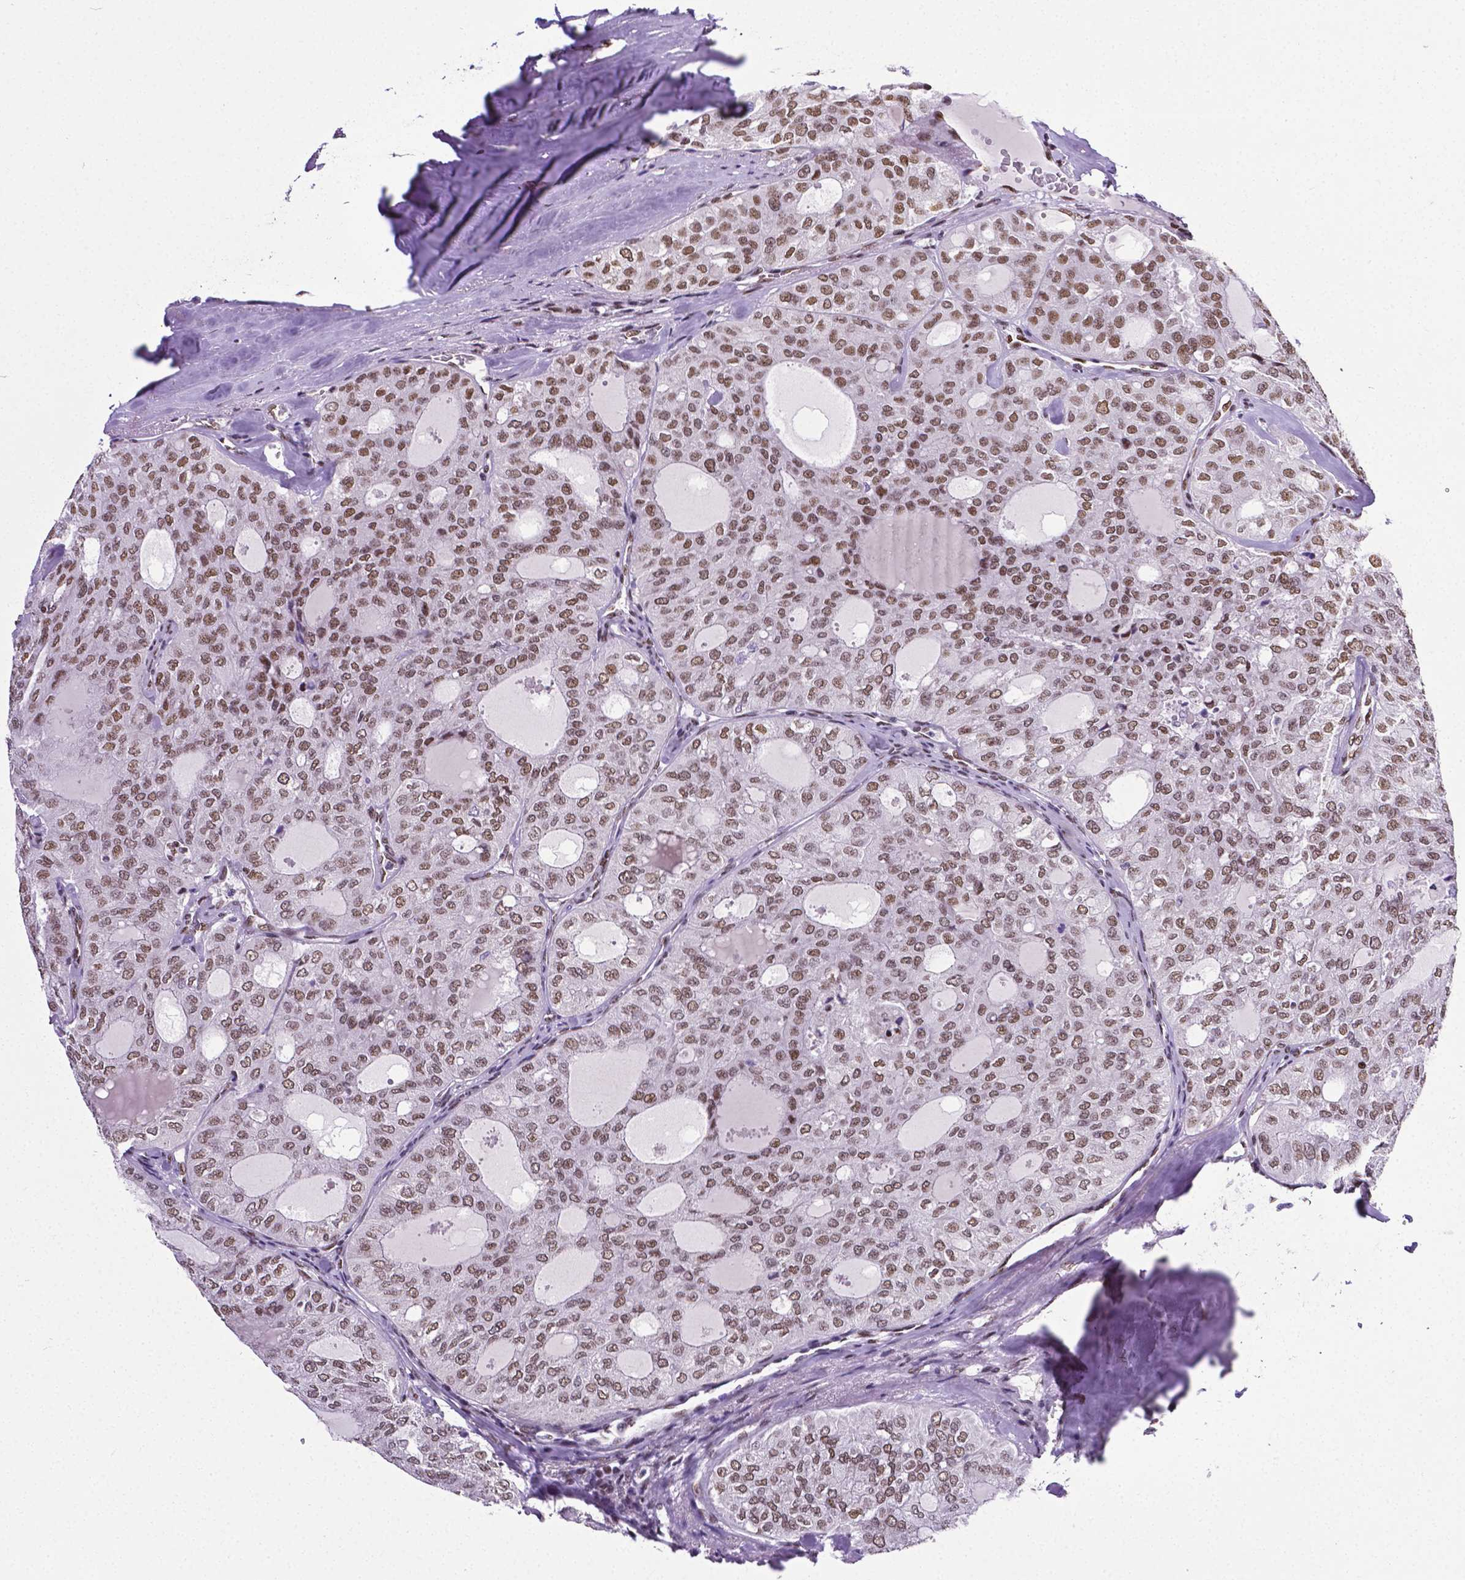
{"staining": {"intensity": "moderate", "quantity": ">75%", "location": "nuclear"}, "tissue": "thyroid cancer", "cell_type": "Tumor cells", "image_type": "cancer", "snomed": [{"axis": "morphology", "description": "Follicular adenoma carcinoma, NOS"}, {"axis": "topography", "description": "Thyroid gland"}], "caption": "This is a histology image of immunohistochemistry staining of follicular adenoma carcinoma (thyroid), which shows moderate positivity in the nuclear of tumor cells.", "gene": "REST", "patient": {"sex": "male", "age": 75}}